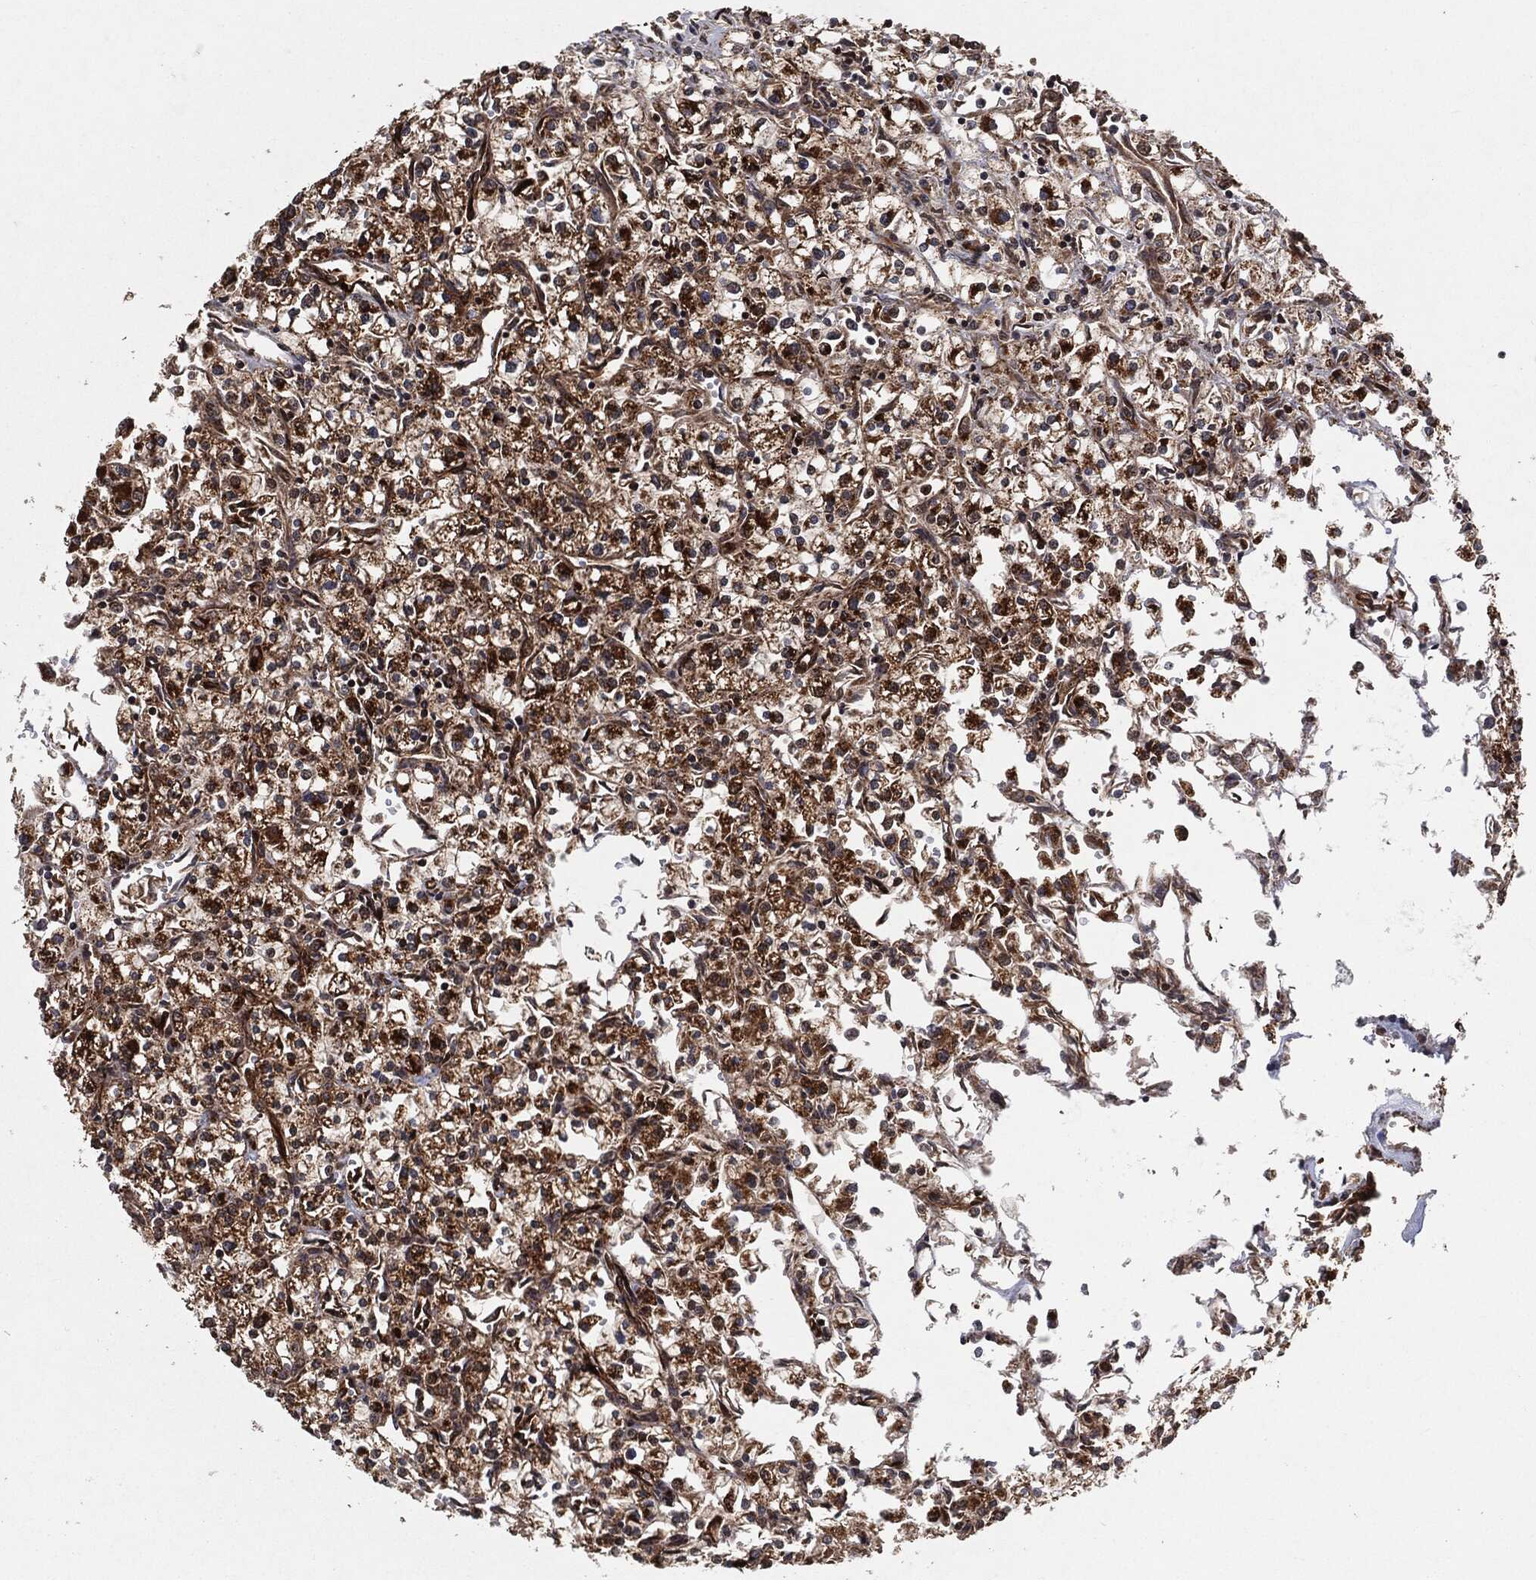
{"staining": {"intensity": "moderate", "quantity": ">75%", "location": "cytoplasmic/membranous"}, "tissue": "renal cancer", "cell_type": "Tumor cells", "image_type": "cancer", "snomed": [{"axis": "morphology", "description": "Adenocarcinoma, NOS"}, {"axis": "topography", "description": "Kidney"}], "caption": "IHC of human adenocarcinoma (renal) demonstrates medium levels of moderate cytoplasmic/membranous expression in about >75% of tumor cells.", "gene": "BCAR1", "patient": {"sex": "male", "age": 80}}